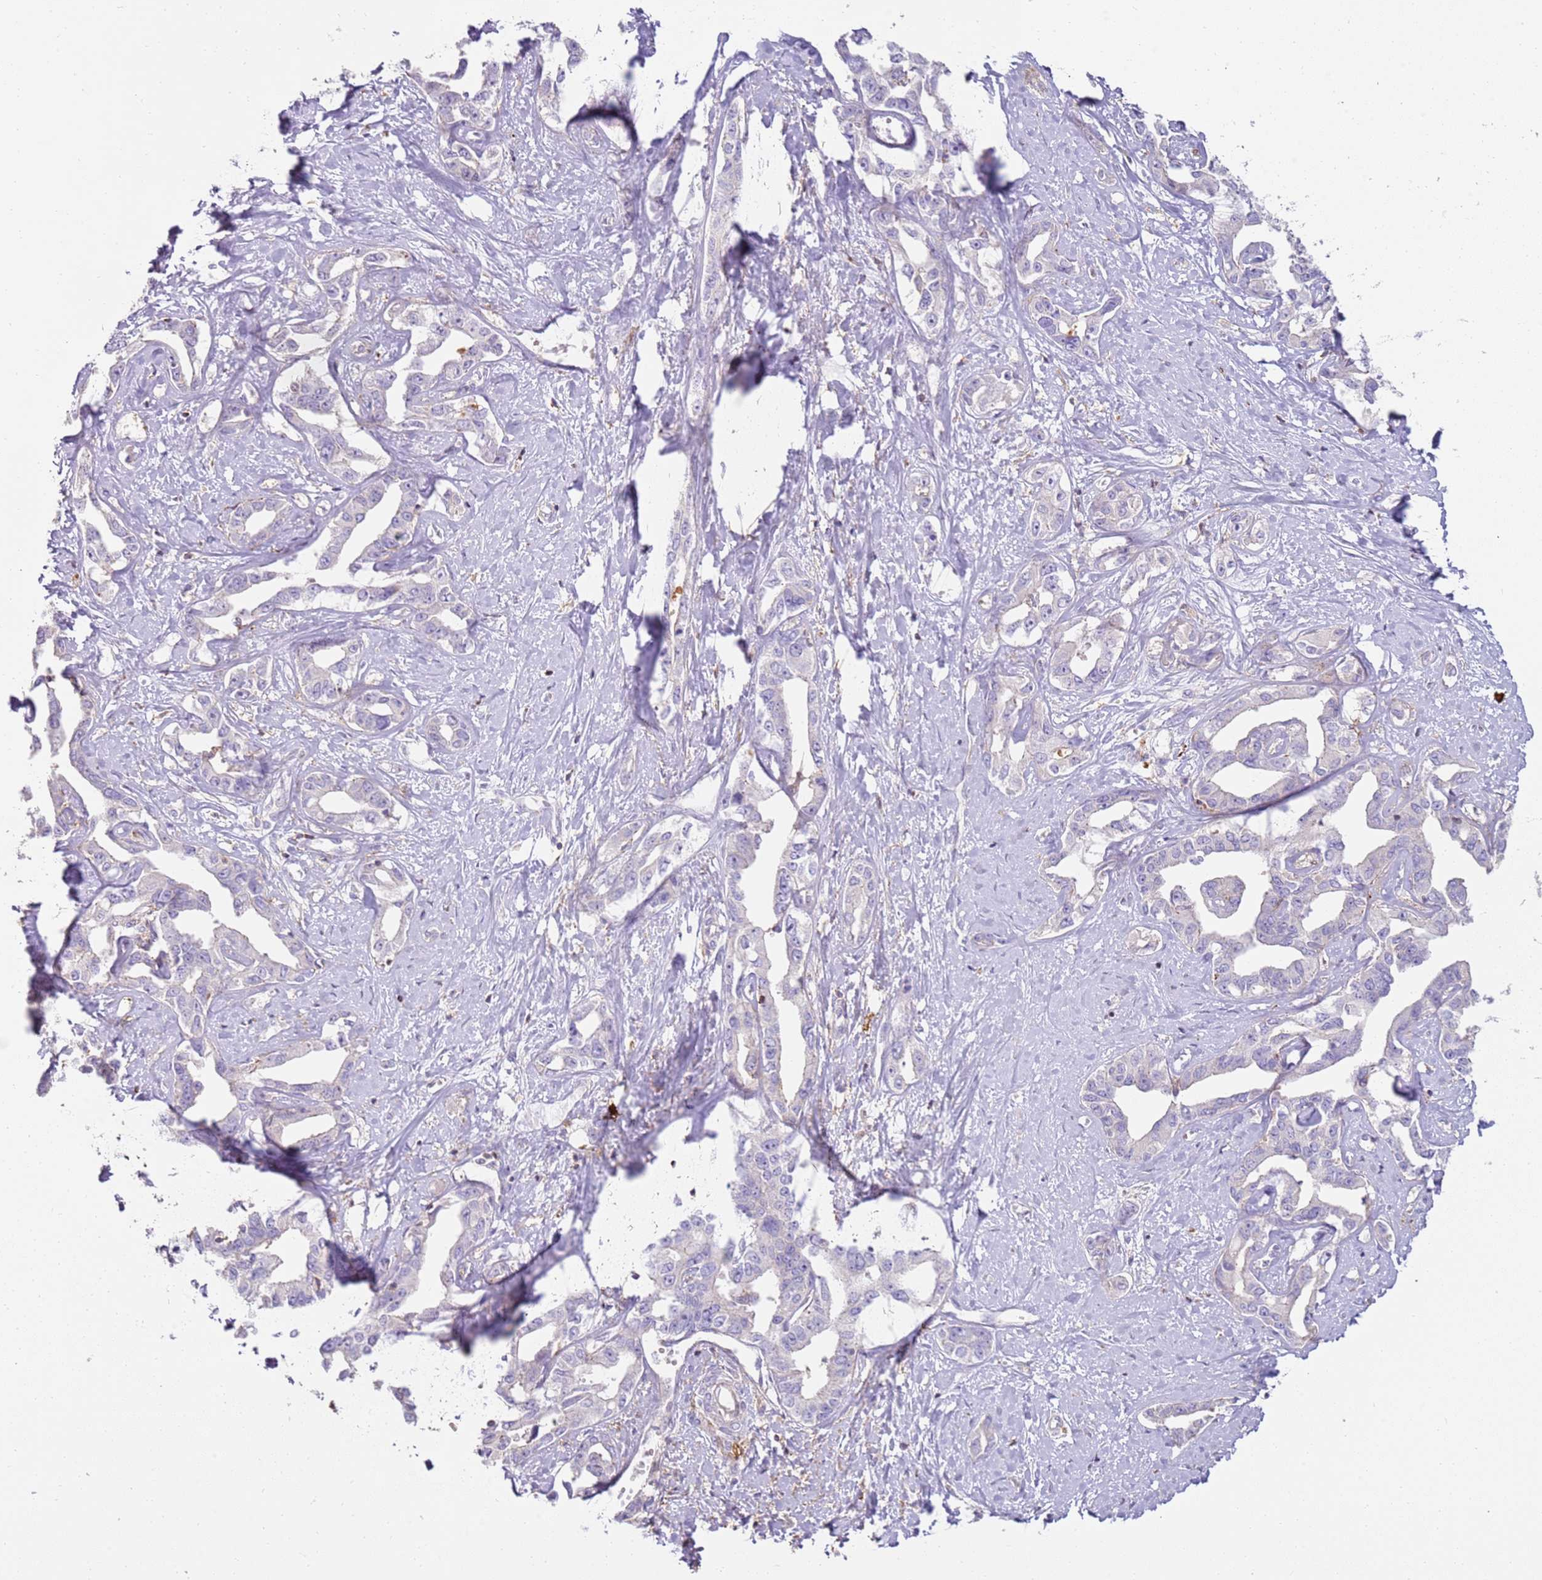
{"staining": {"intensity": "negative", "quantity": "none", "location": "none"}, "tissue": "liver cancer", "cell_type": "Tumor cells", "image_type": "cancer", "snomed": [{"axis": "morphology", "description": "Cholangiocarcinoma"}, {"axis": "topography", "description": "Liver"}], "caption": "The histopathology image displays no staining of tumor cells in liver cholangiocarcinoma.", "gene": "FPR1", "patient": {"sex": "male", "age": 59}}